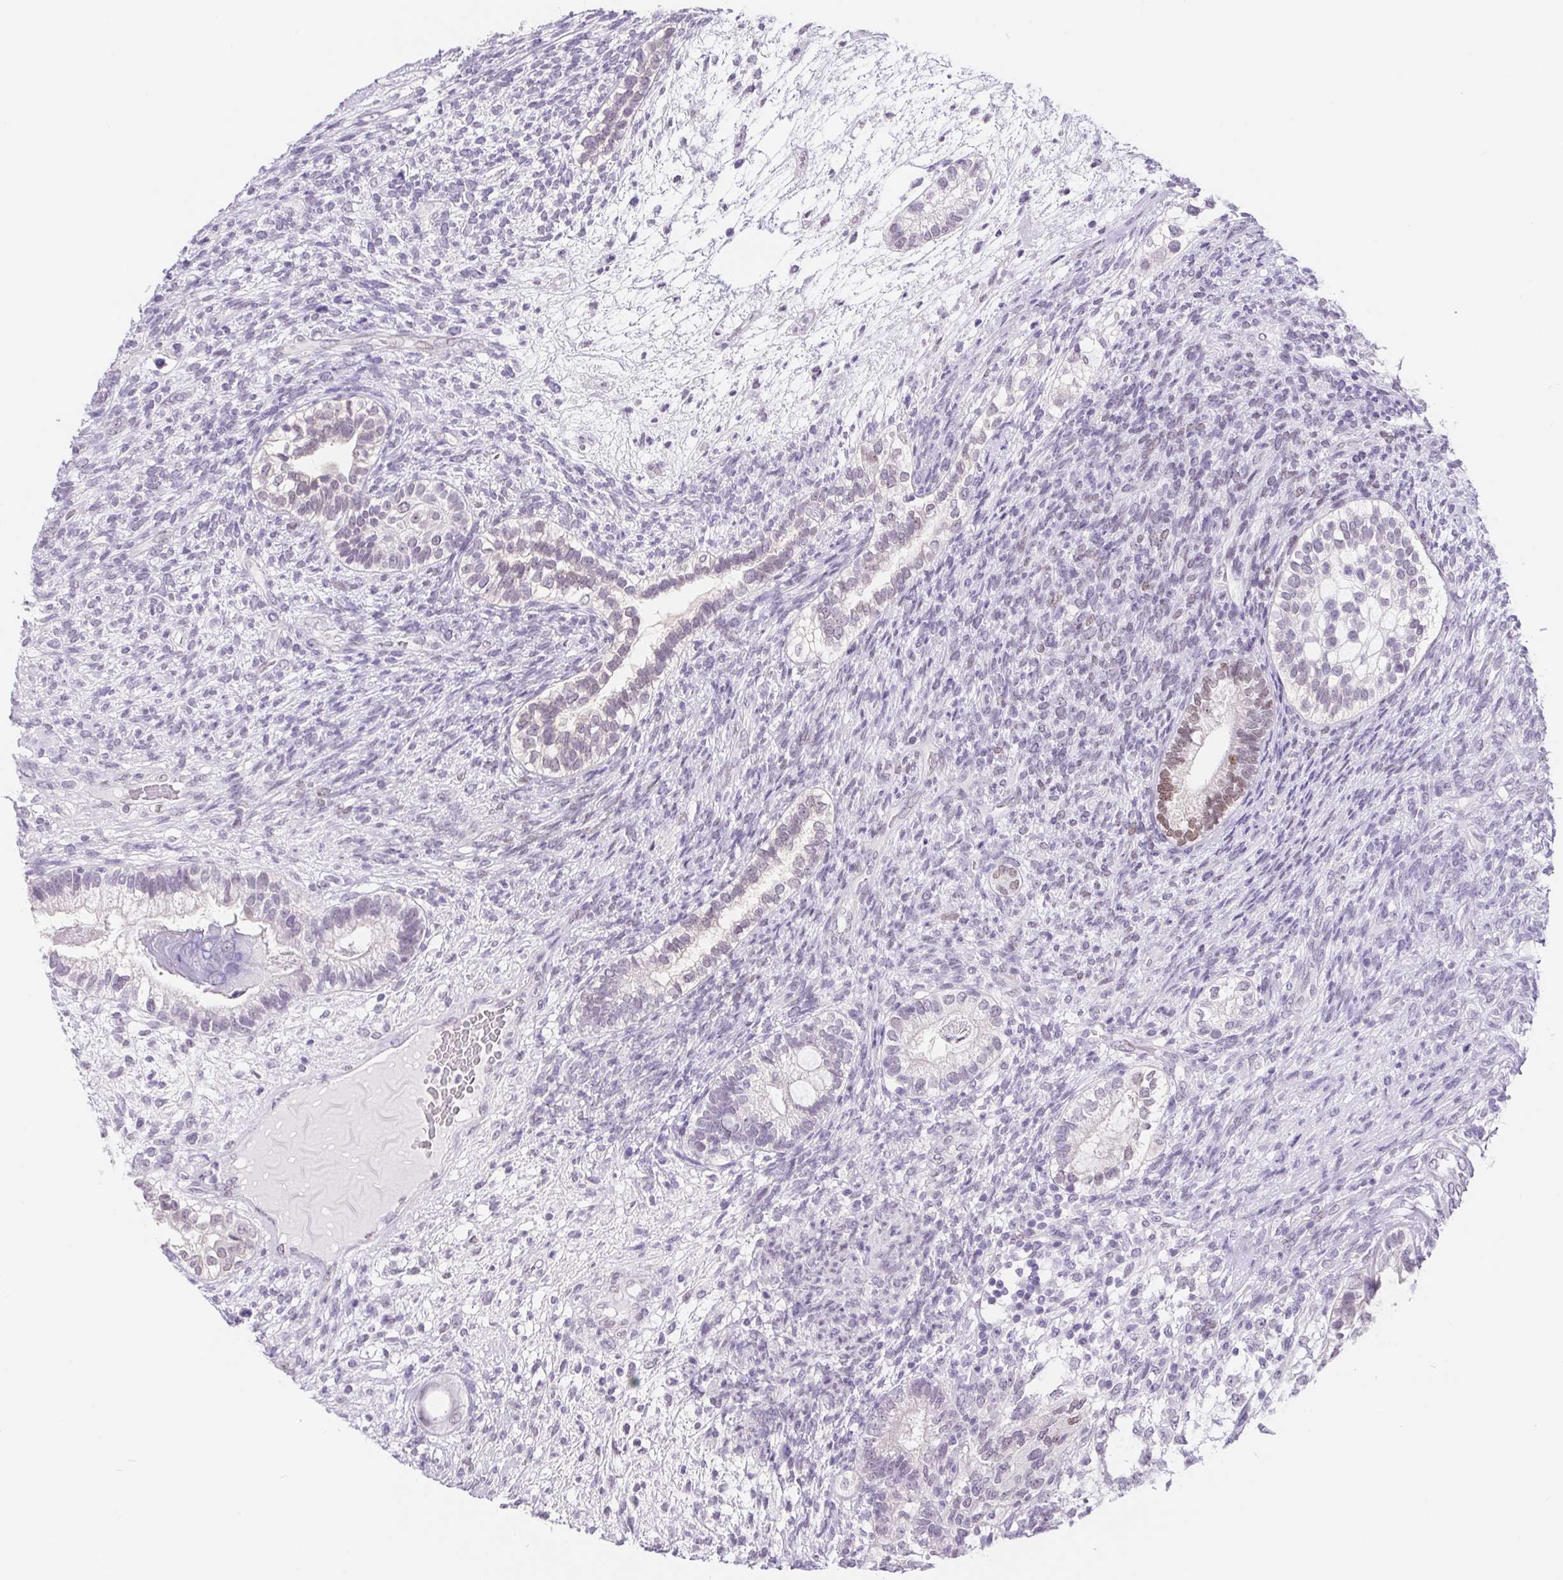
{"staining": {"intensity": "weak", "quantity": "<25%", "location": "nuclear"}, "tissue": "testis cancer", "cell_type": "Tumor cells", "image_type": "cancer", "snomed": [{"axis": "morphology", "description": "Seminoma, NOS"}, {"axis": "morphology", "description": "Carcinoma, Embryonal, NOS"}, {"axis": "topography", "description": "Testis"}], "caption": "High power microscopy photomicrograph of an immunohistochemistry (IHC) micrograph of embryonal carcinoma (testis), revealing no significant expression in tumor cells. (DAB (3,3'-diaminobenzidine) immunohistochemistry (IHC) visualized using brightfield microscopy, high magnification).", "gene": "CAND1", "patient": {"sex": "male", "age": 41}}